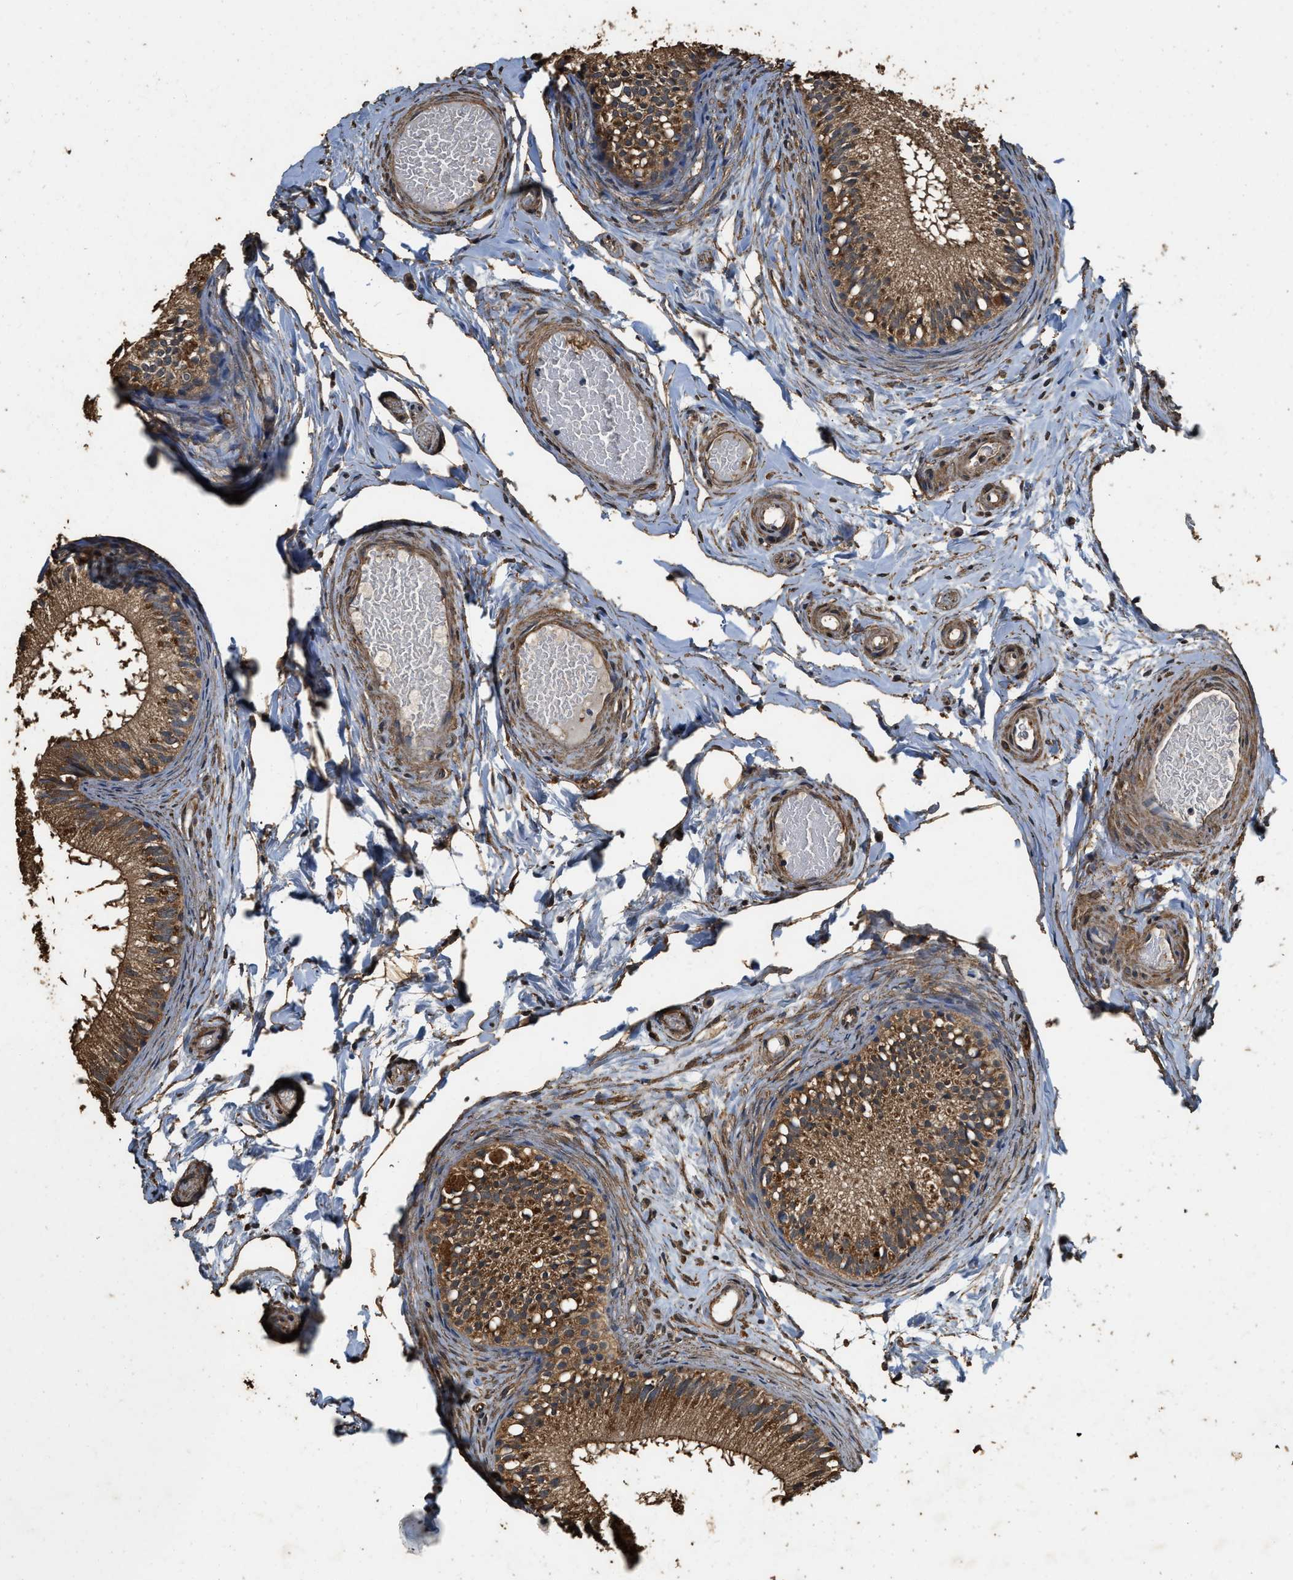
{"staining": {"intensity": "moderate", "quantity": ">75%", "location": "cytoplasmic/membranous"}, "tissue": "epididymis", "cell_type": "Glandular cells", "image_type": "normal", "snomed": [{"axis": "morphology", "description": "Normal tissue, NOS"}, {"axis": "topography", "description": "Epididymis"}], "caption": "Protein staining demonstrates moderate cytoplasmic/membranous staining in about >75% of glandular cells in unremarkable epididymis.", "gene": "MIB1", "patient": {"sex": "male", "age": 46}}